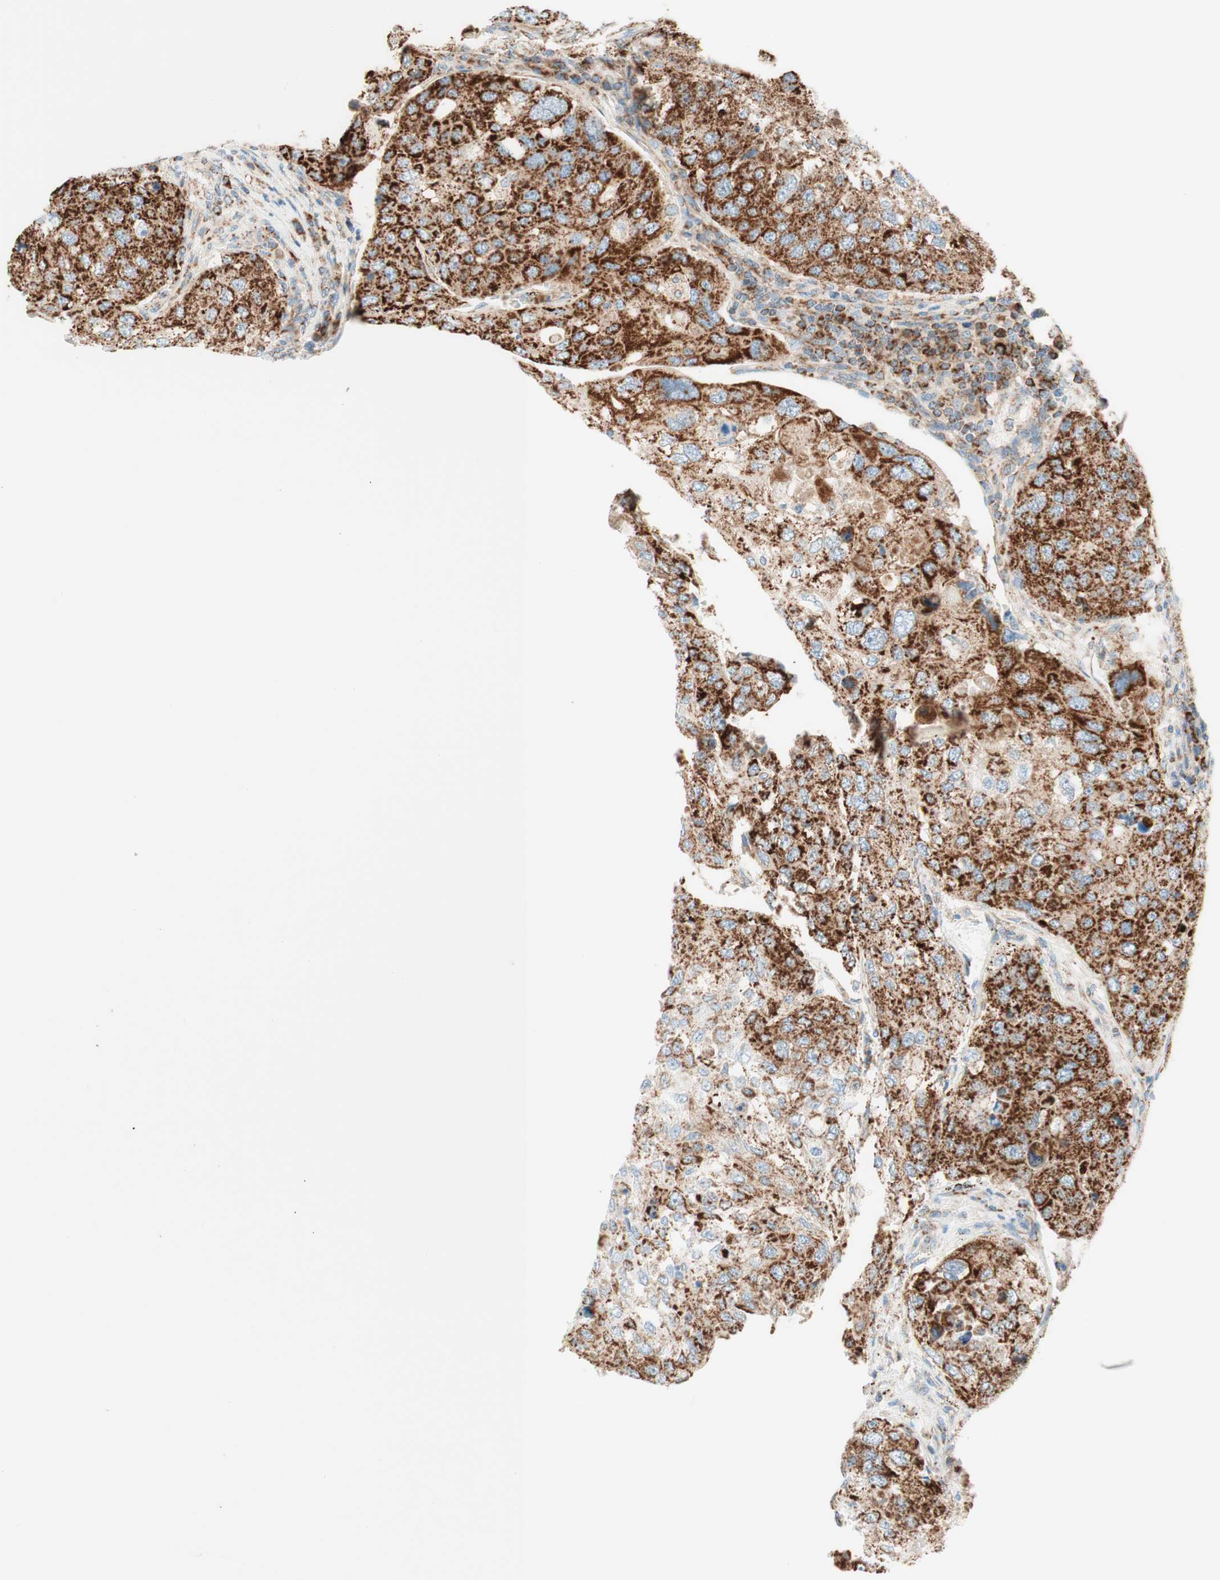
{"staining": {"intensity": "strong", "quantity": "25%-75%", "location": "cytoplasmic/membranous"}, "tissue": "urothelial cancer", "cell_type": "Tumor cells", "image_type": "cancer", "snomed": [{"axis": "morphology", "description": "Urothelial carcinoma, High grade"}, {"axis": "topography", "description": "Lymph node"}, {"axis": "topography", "description": "Urinary bladder"}], "caption": "Urothelial cancer stained with a protein marker displays strong staining in tumor cells.", "gene": "TOMM20", "patient": {"sex": "male", "age": 51}}